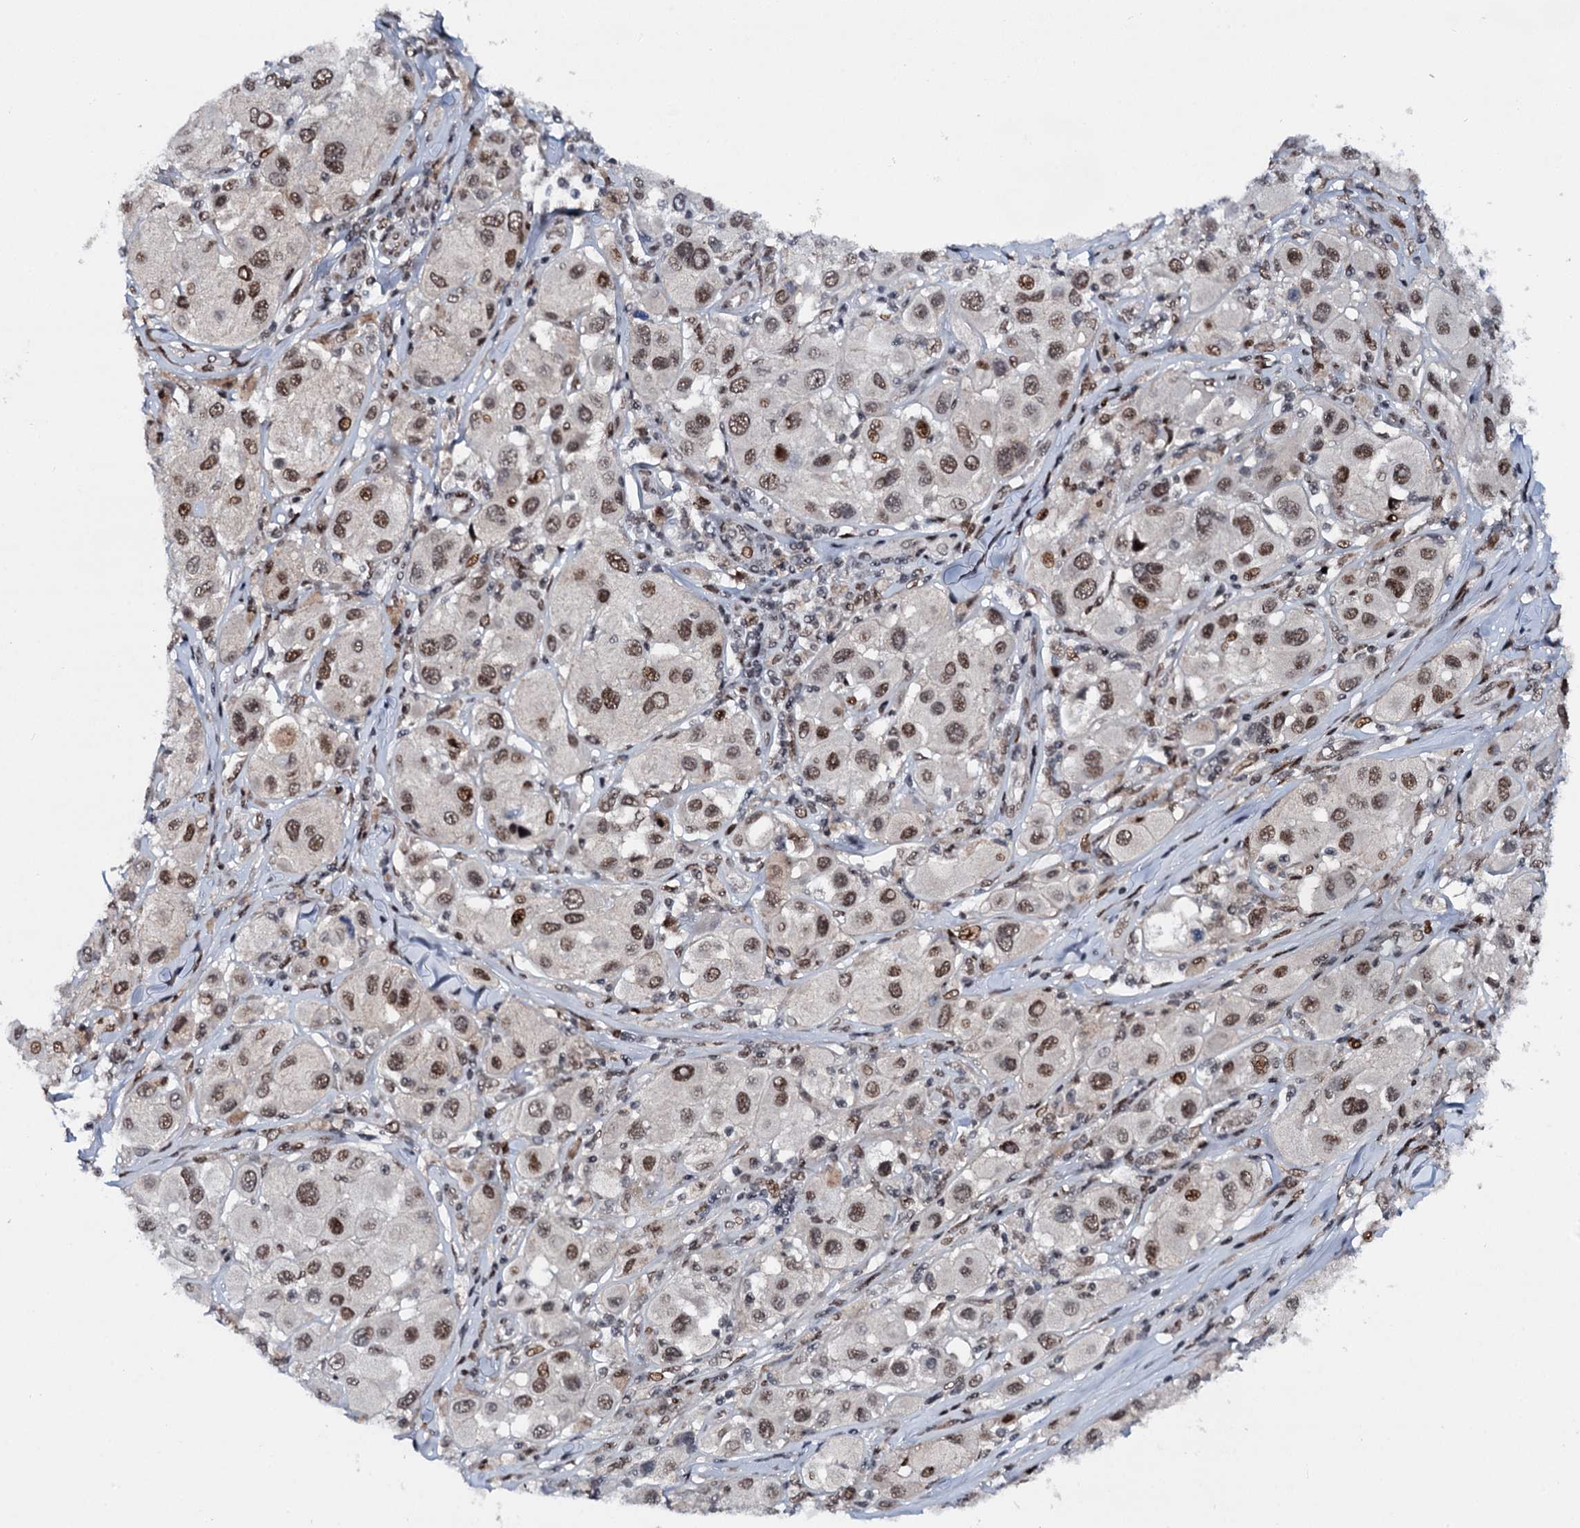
{"staining": {"intensity": "moderate", "quantity": ">75%", "location": "nuclear"}, "tissue": "melanoma", "cell_type": "Tumor cells", "image_type": "cancer", "snomed": [{"axis": "morphology", "description": "Malignant melanoma, Metastatic site"}, {"axis": "topography", "description": "Skin"}], "caption": "Malignant melanoma (metastatic site) stained with a protein marker demonstrates moderate staining in tumor cells.", "gene": "RUFY2", "patient": {"sex": "male", "age": 41}}